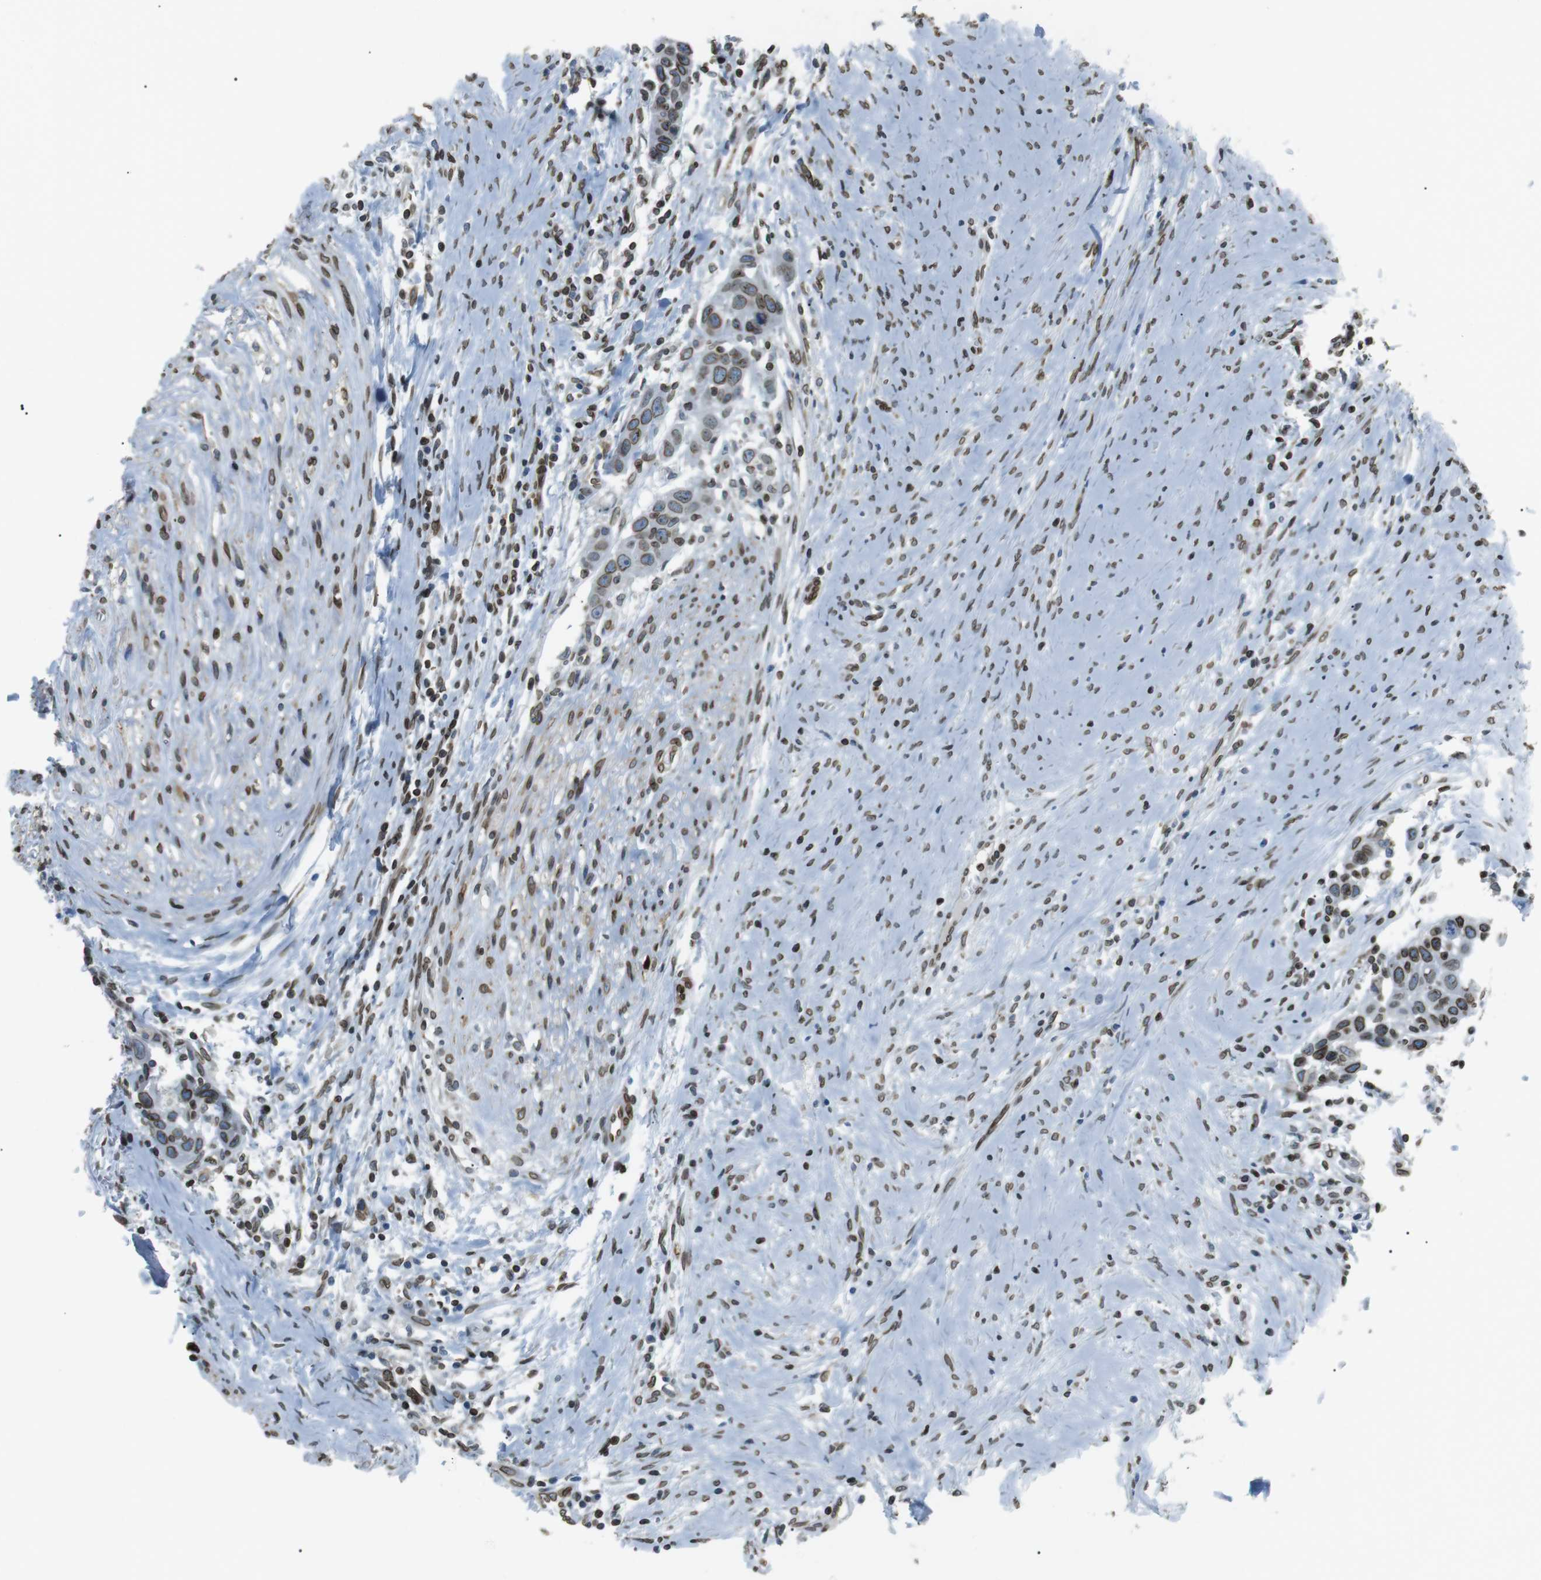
{"staining": {"intensity": "moderate", "quantity": ">75%", "location": "cytoplasmic/membranous,nuclear"}, "tissue": "head and neck cancer", "cell_type": "Tumor cells", "image_type": "cancer", "snomed": [{"axis": "morphology", "description": "Squamous cell carcinoma, NOS"}, {"axis": "topography", "description": "Oral tissue"}, {"axis": "topography", "description": "Head-Neck"}], "caption": "Human head and neck squamous cell carcinoma stained with a brown dye reveals moderate cytoplasmic/membranous and nuclear positive staining in about >75% of tumor cells.", "gene": "TMX4", "patient": {"sex": "female", "age": 50}}